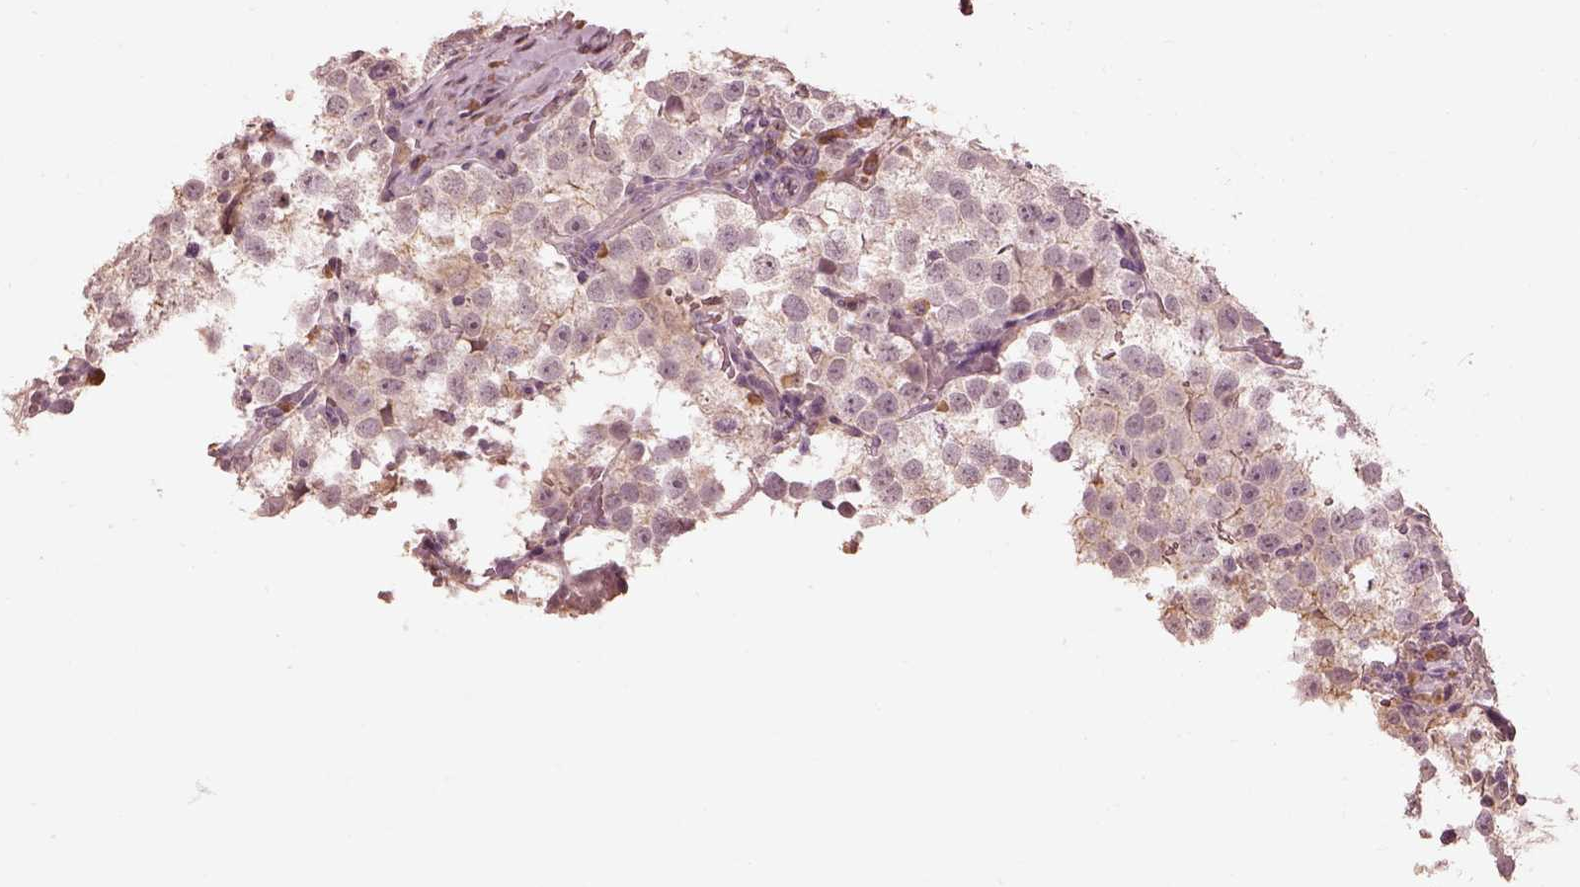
{"staining": {"intensity": "negative", "quantity": "none", "location": "none"}, "tissue": "testis cancer", "cell_type": "Tumor cells", "image_type": "cancer", "snomed": [{"axis": "morphology", "description": "Seminoma, NOS"}, {"axis": "topography", "description": "Testis"}], "caption": "Tumor cells are negative for protein expression in human testis cancer (seminoma).", "gene": "CALR3", "patient": {"sex": "male", "age": 37}}